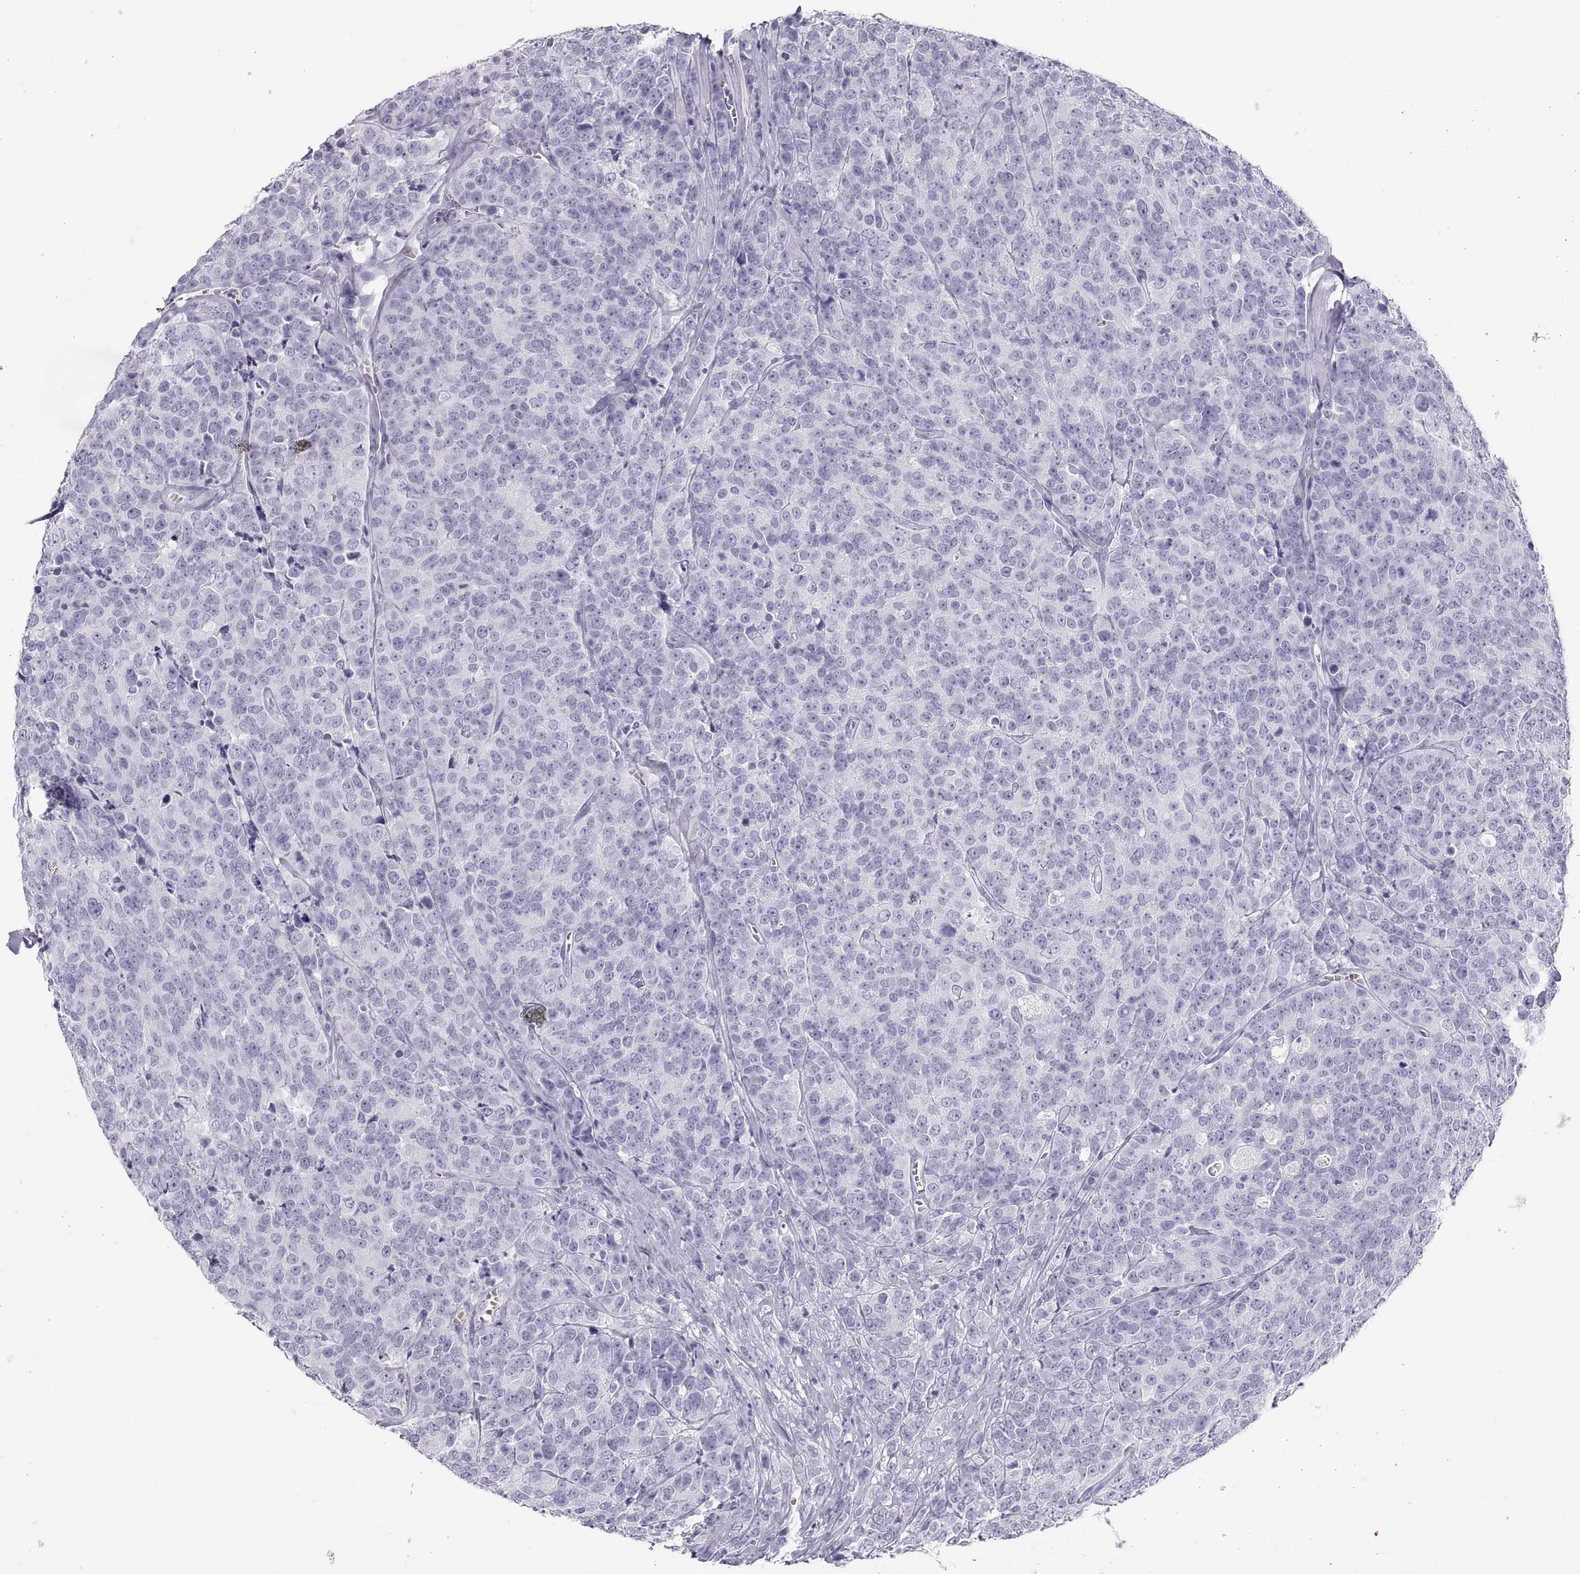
{"staining": {"intensity": "negative", "quantity": "none", "location": "none"}, "tissue": "prostate cancer", "cell_type": "Tumor cells", "image_type": "cancer", "snomed": [{"axis": "morphology", "description": "Adenocarcinoma, NOS"}, {"axis": "topography", "description": "Prostate"}], "caption": "Photomicrograph shows no protein expression in tumor cells of prostate cancer (adenocarcinoma) tissue. (DAB (3,3'-diaminobenzidine) immunohistochemistry visualized using brightfield microscopy, high magnification).", "gene": "SEMG1", "patient": {"sex": "male", "age": 67}}